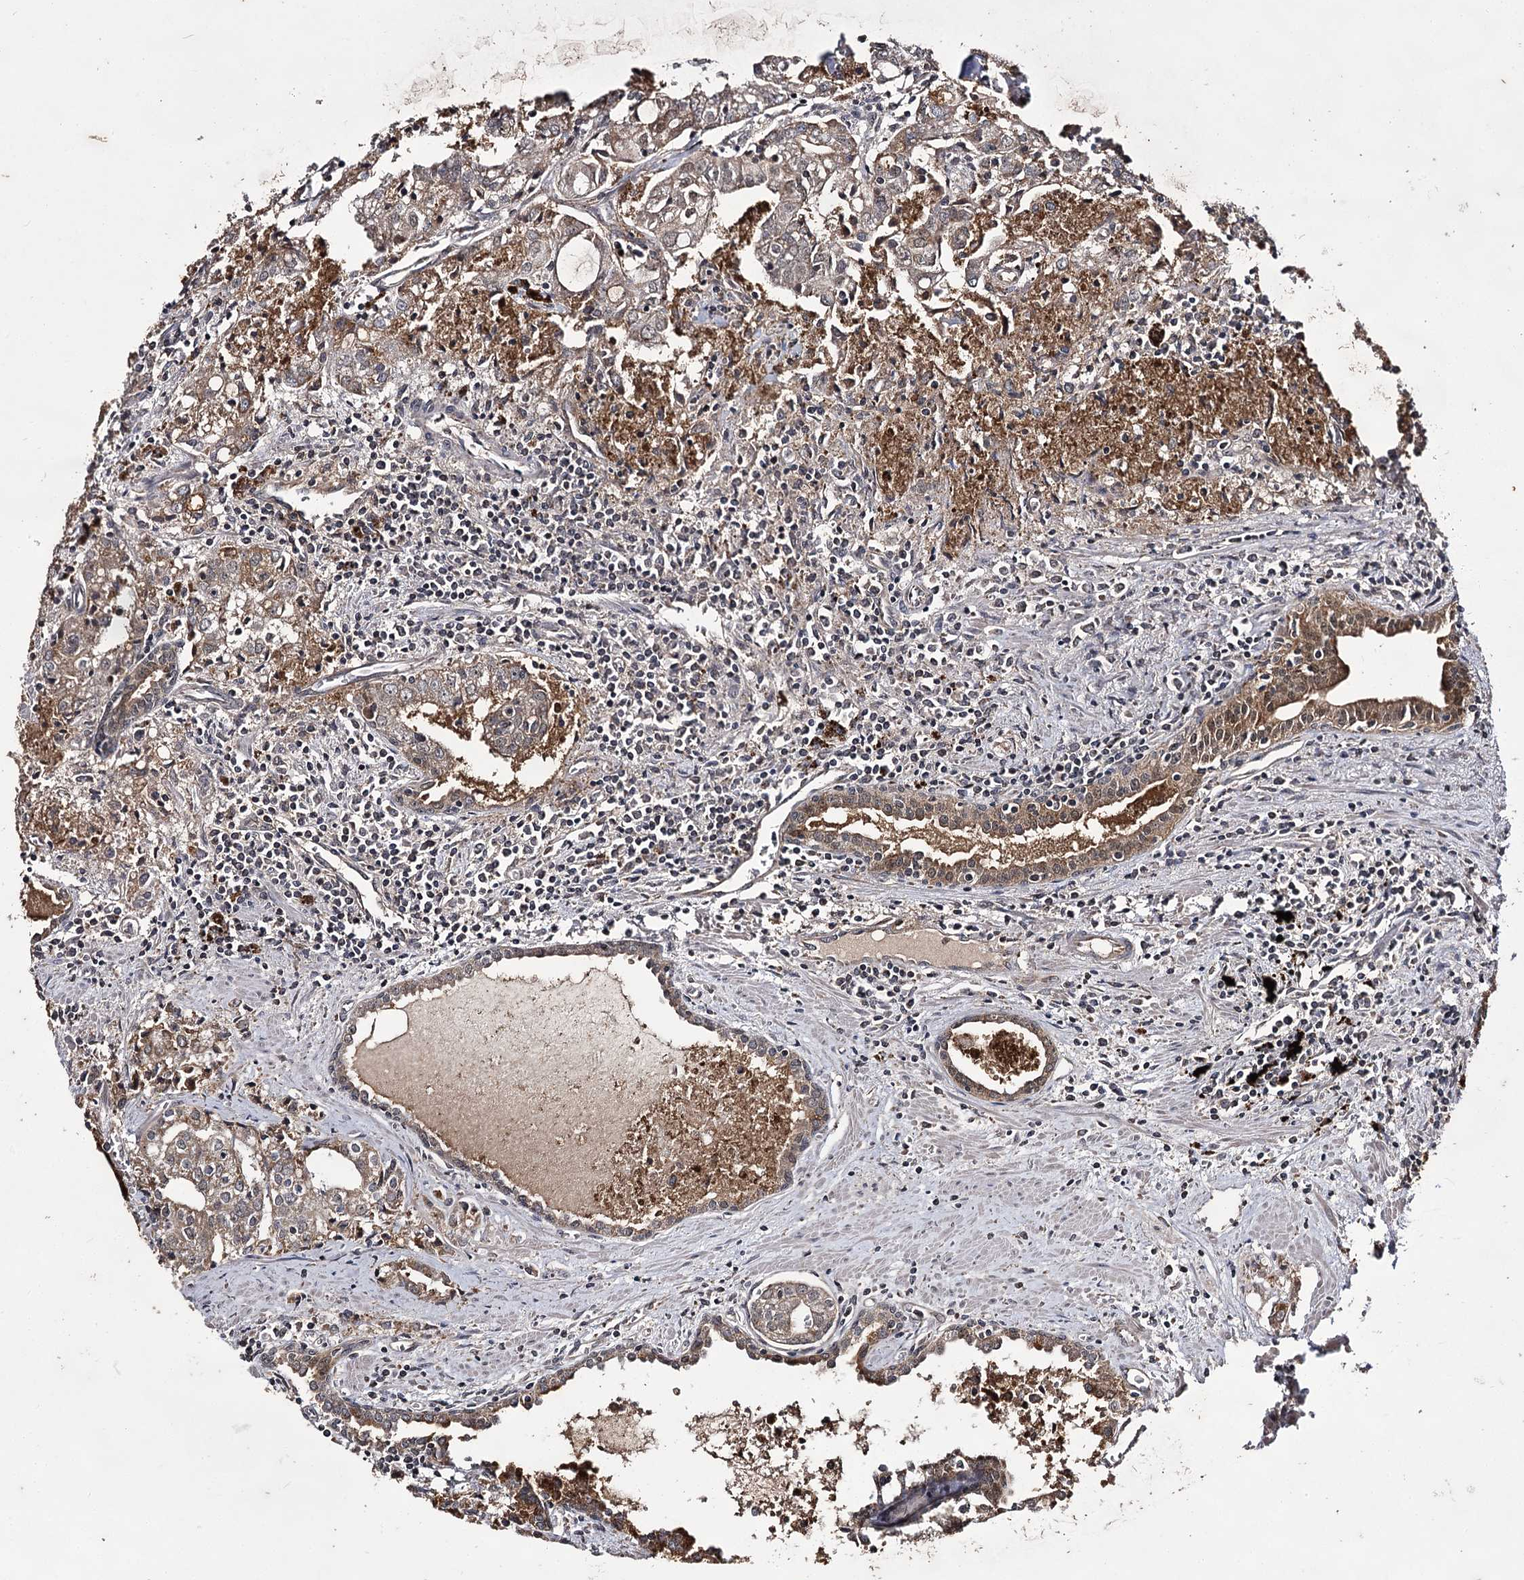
{"staining": {"intensity": "moderate", "quantity": "25%-75%", "location": "cytoplasmic/membranous"}, "tissue": "prostate cancer", "cell_type": "Tumor cells", "image_type": "cancer", "snomed": [{"axis": "morphology", "description": "Adenocarcinoma, High grade"}, {"axis": "topography", "description": "Prostate"}], "caption": "A photomicrograph of human prostate cancer (adenocarcinoma (high-grade)) stained for a protein exhibits moderate cytoplasmic/membranous brown staining in tumor cells. (Stains: DAB in brown, nuclei in blue, Microscopy: brightfield microscopy at high magnification).", "gene": "ACTR6", "patient": {"sex": "male", "age": 68}}